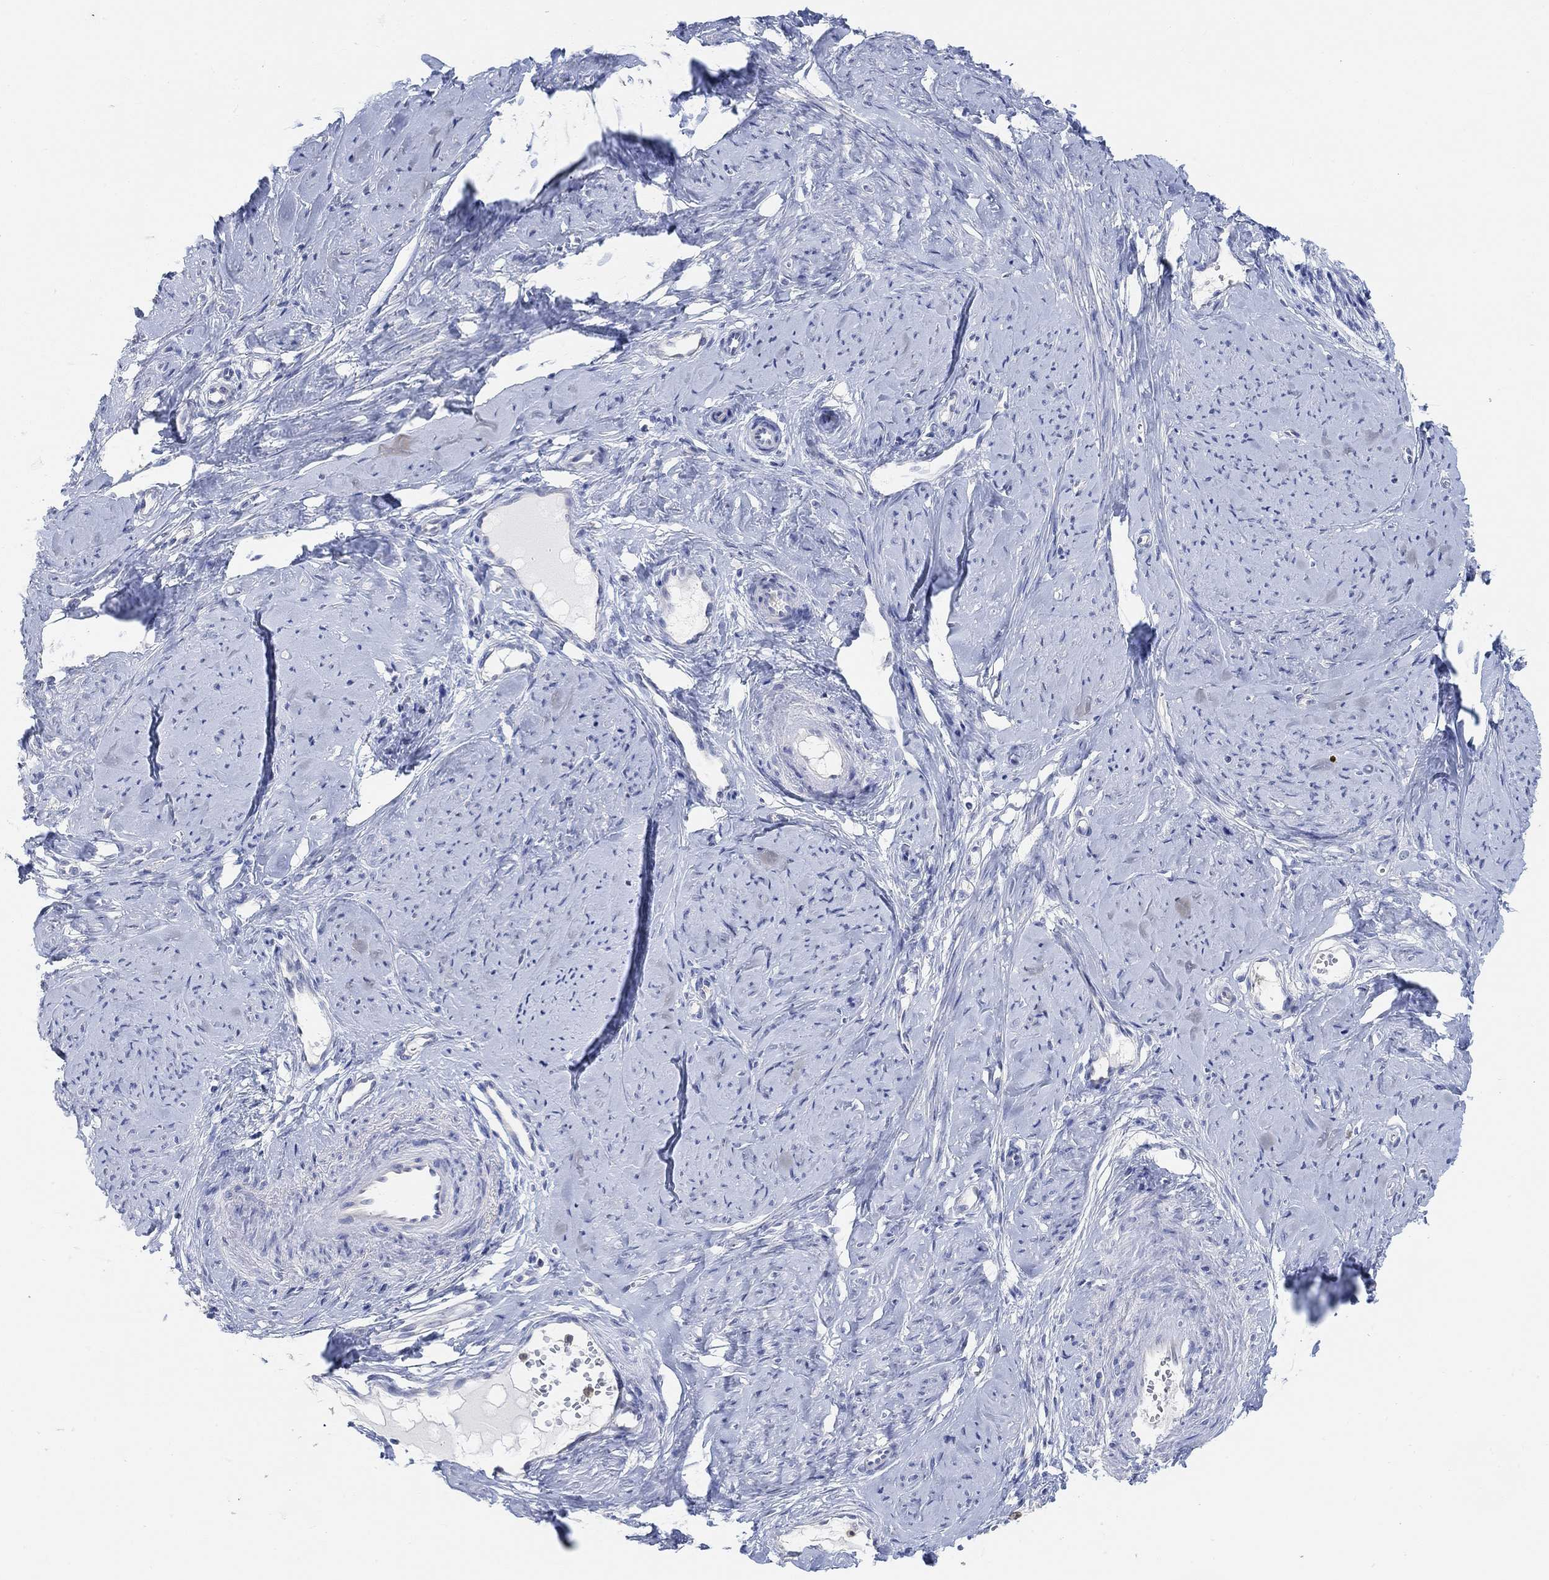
{"staining": {"intensity": "negative", "quantity": "none", "location": "none"}, "tissue": "smooth muscle", "cell_type": "Smooth muscle cells", "image_type": "normal", "snomed": [{"axis": "morphology", "description": "Normal tissue, NOS"}, {"axis": "topography", "description": "Smooth muscle"}], "caption": "DAB immunohistochemical staining of unremarkable human smooth muscle demonstrates no significant staining in smooth muscle cells.", "gene": "NLRP14", "patient": {"sex": "female", "age": 48}}